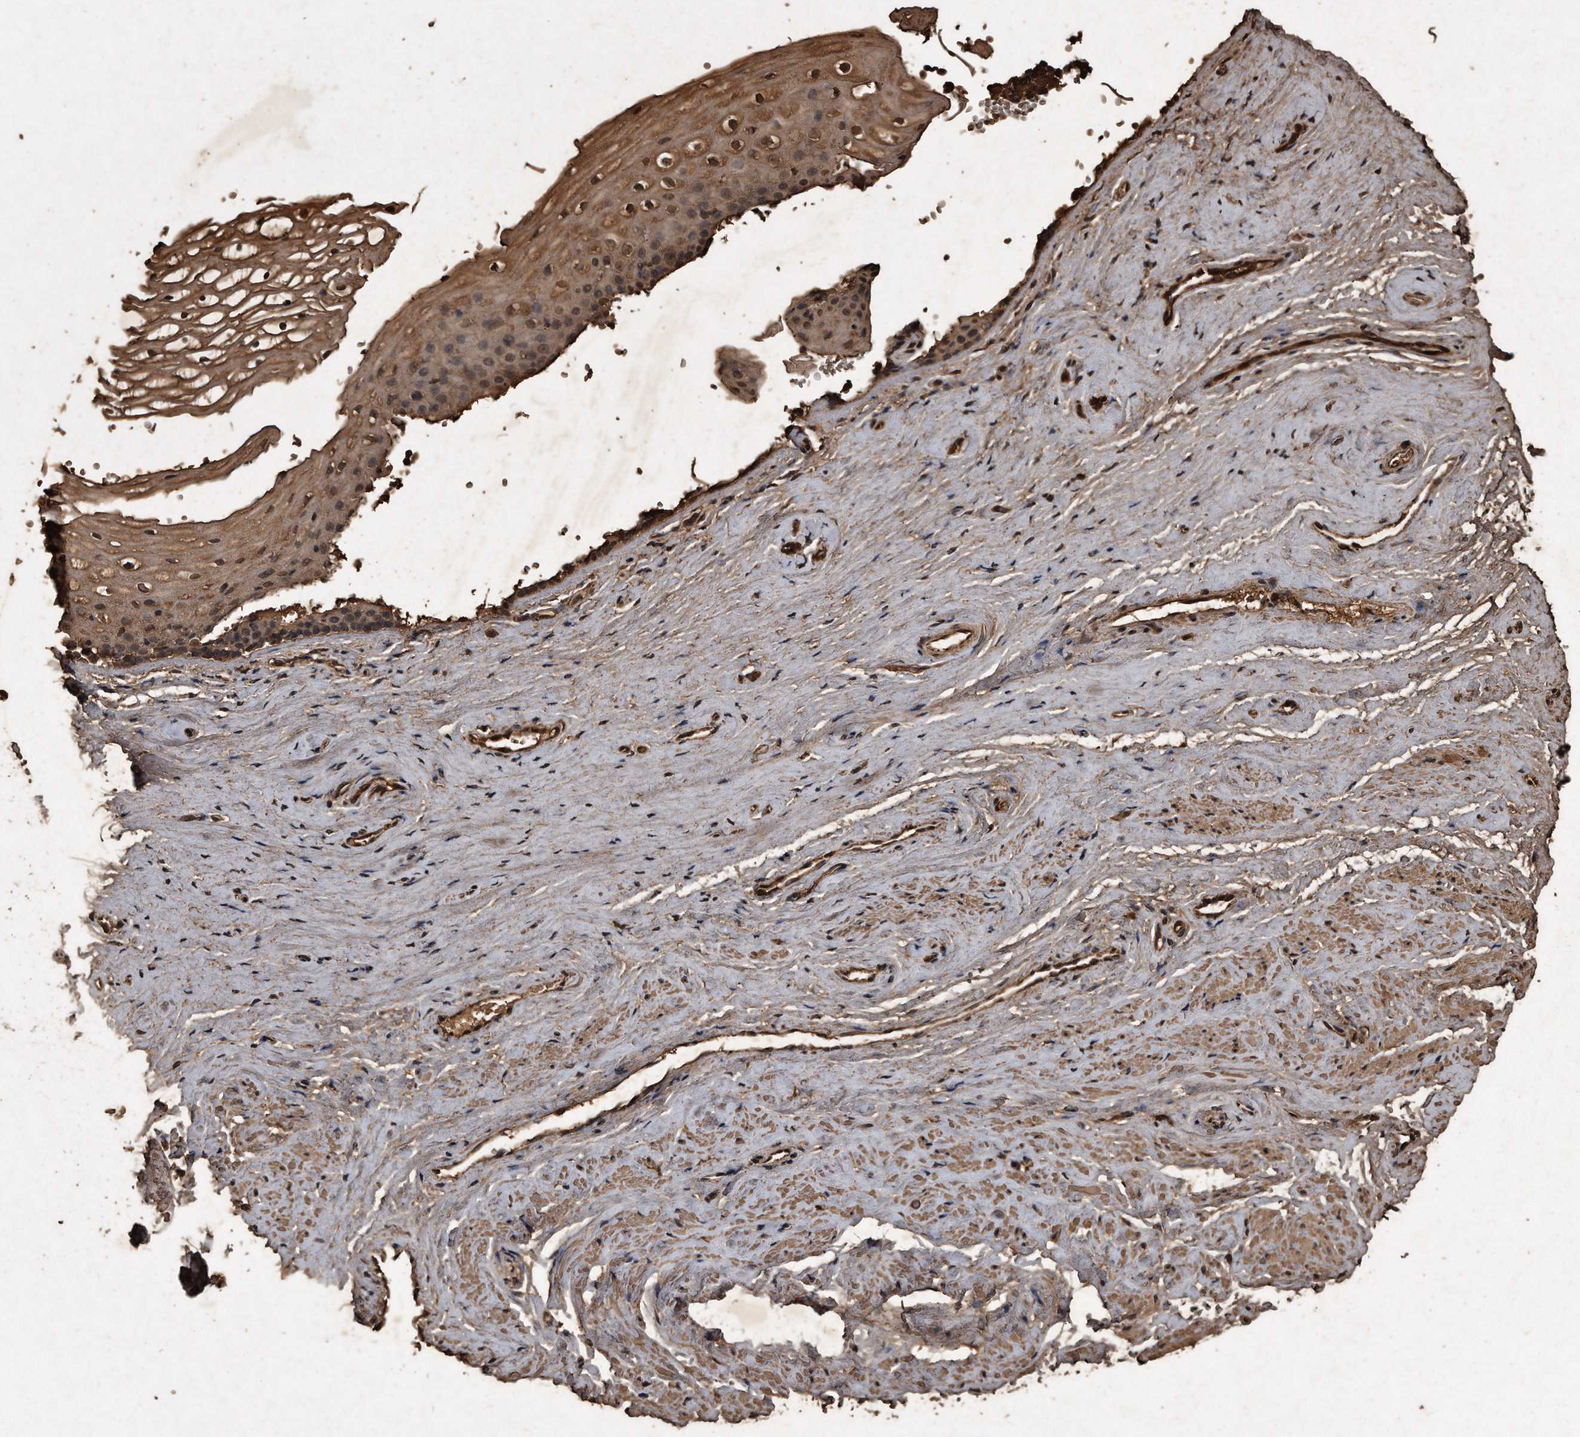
{"staining": {"intensity": "moderate", "quantity": ">75%", "location": "cytoplasmic/membranous,nuclear"}, "tissue": "vagina", "cell_type": "Squamous epithelial cells", "image_type": "normal", "snomed": [{"axis": "morphology", "description": "Normal tissue, NOS"}, {"axis": "topography", "description": "Vagina"}], "caption": "IHC photomicrograph of benign vagina: vagina stained using IHC displays medium levels of moderate protein expression localized specifically in the cytoplasmic/membranous,nuclear of squamous epithelial cells, appearing as a cytoplasmic/membranous,nuclear brown color.", "gene": "CFLAR", "patient": {"sex": "female", "age": 46}}